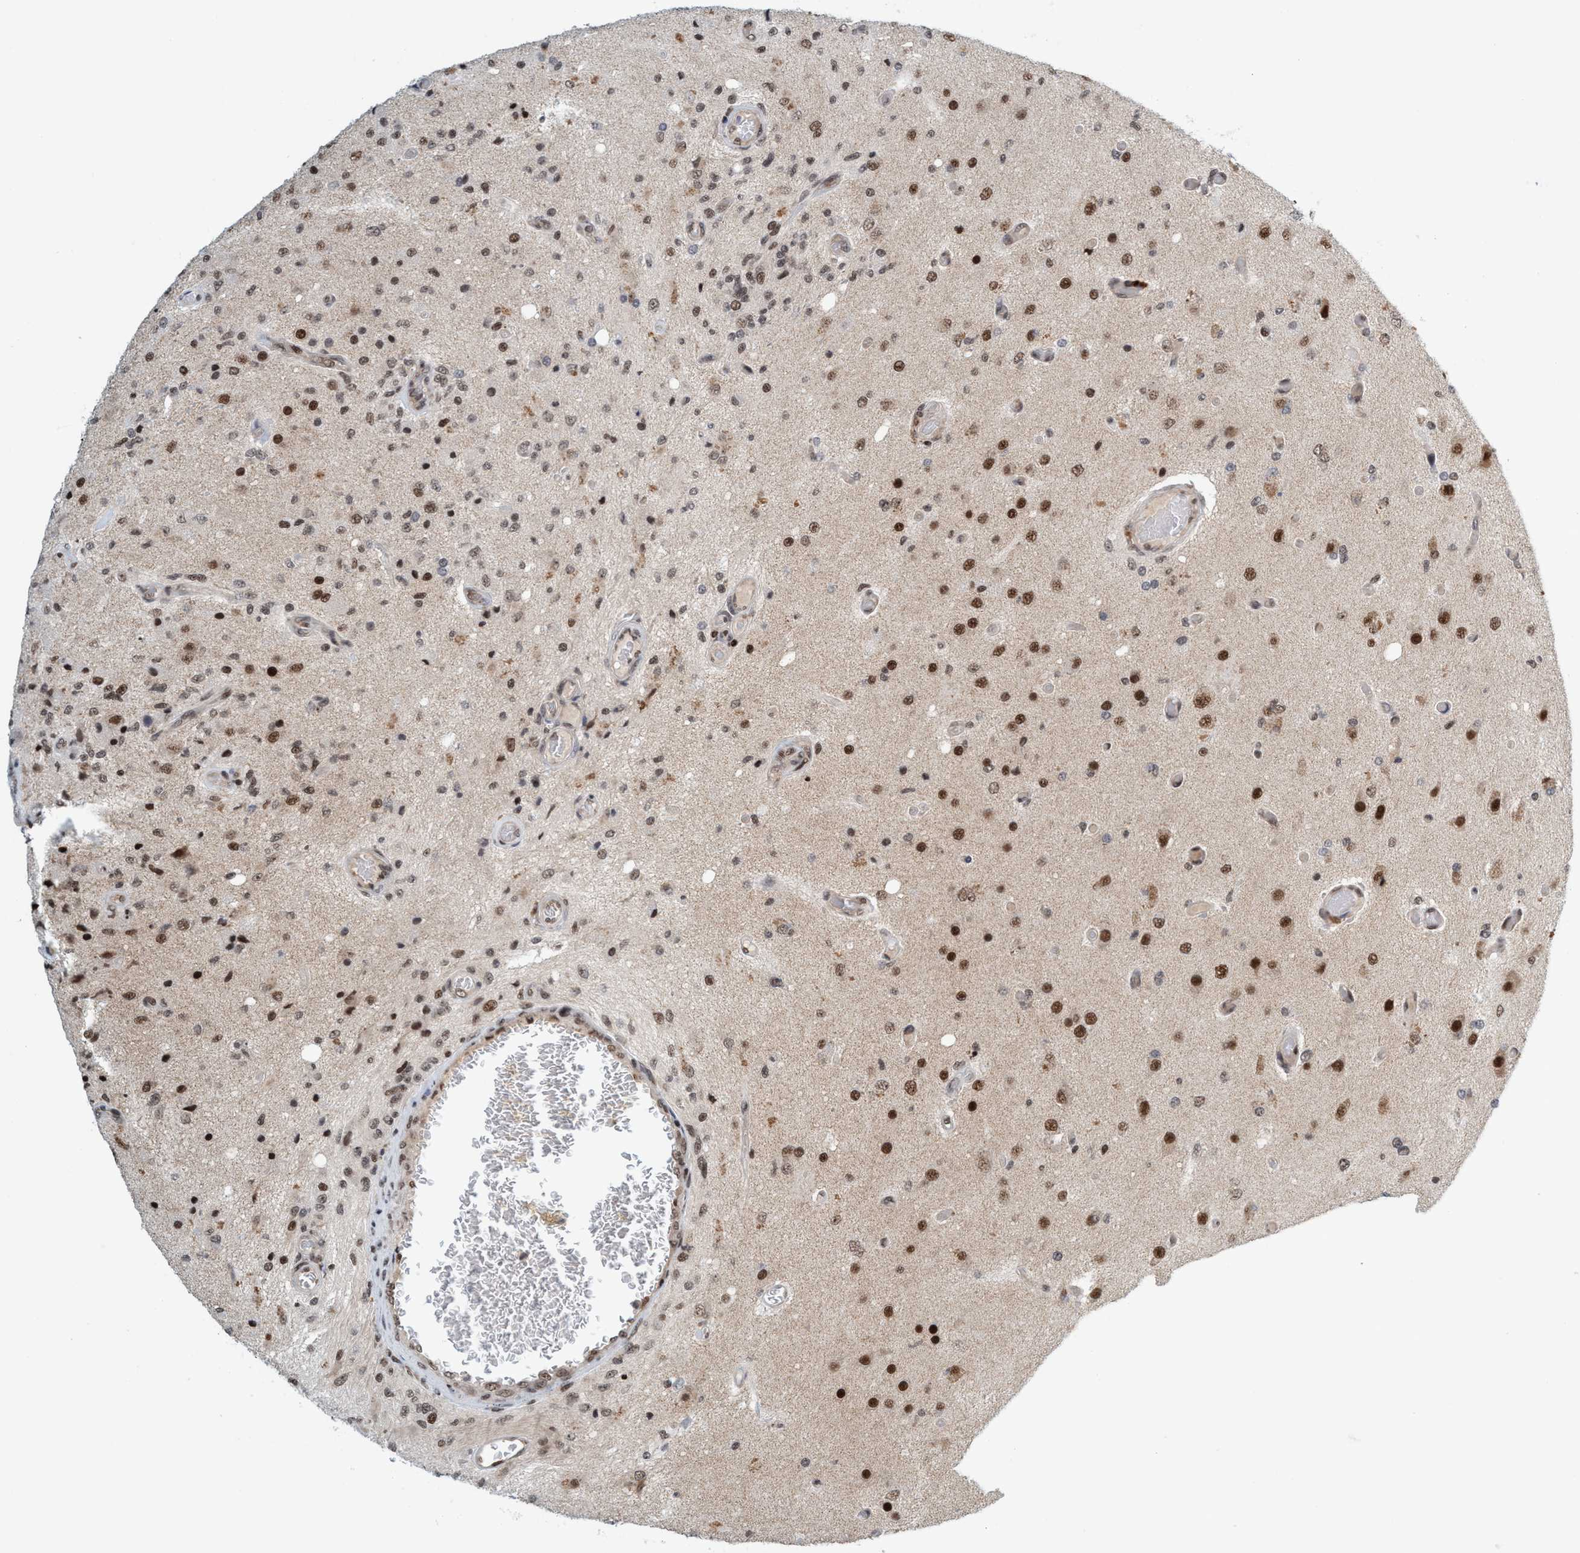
{"staining": {"intensity": "strong", "quantity": ">75%", "location": "nuclear"}, "tissue": "glioma", "cell_type": "Tumor cells", "image_type": "cancer", "snomed": [{"axis": "morphology", "description": "Normal tissue, NOS"}, {"axis": "morphology", "description": "Glioma, malignant, High grade"}, {"axis": "topography", "description": "Cerebral cortex"}], "caption": "Malignant glioma (high-grade) was stained to show a protein in brown. There is high levels of strong nuclear positivity in approximately >75% of tumor cells.", "gene": "SMCR8", "patient": {"sex": "male", "age": 77}}